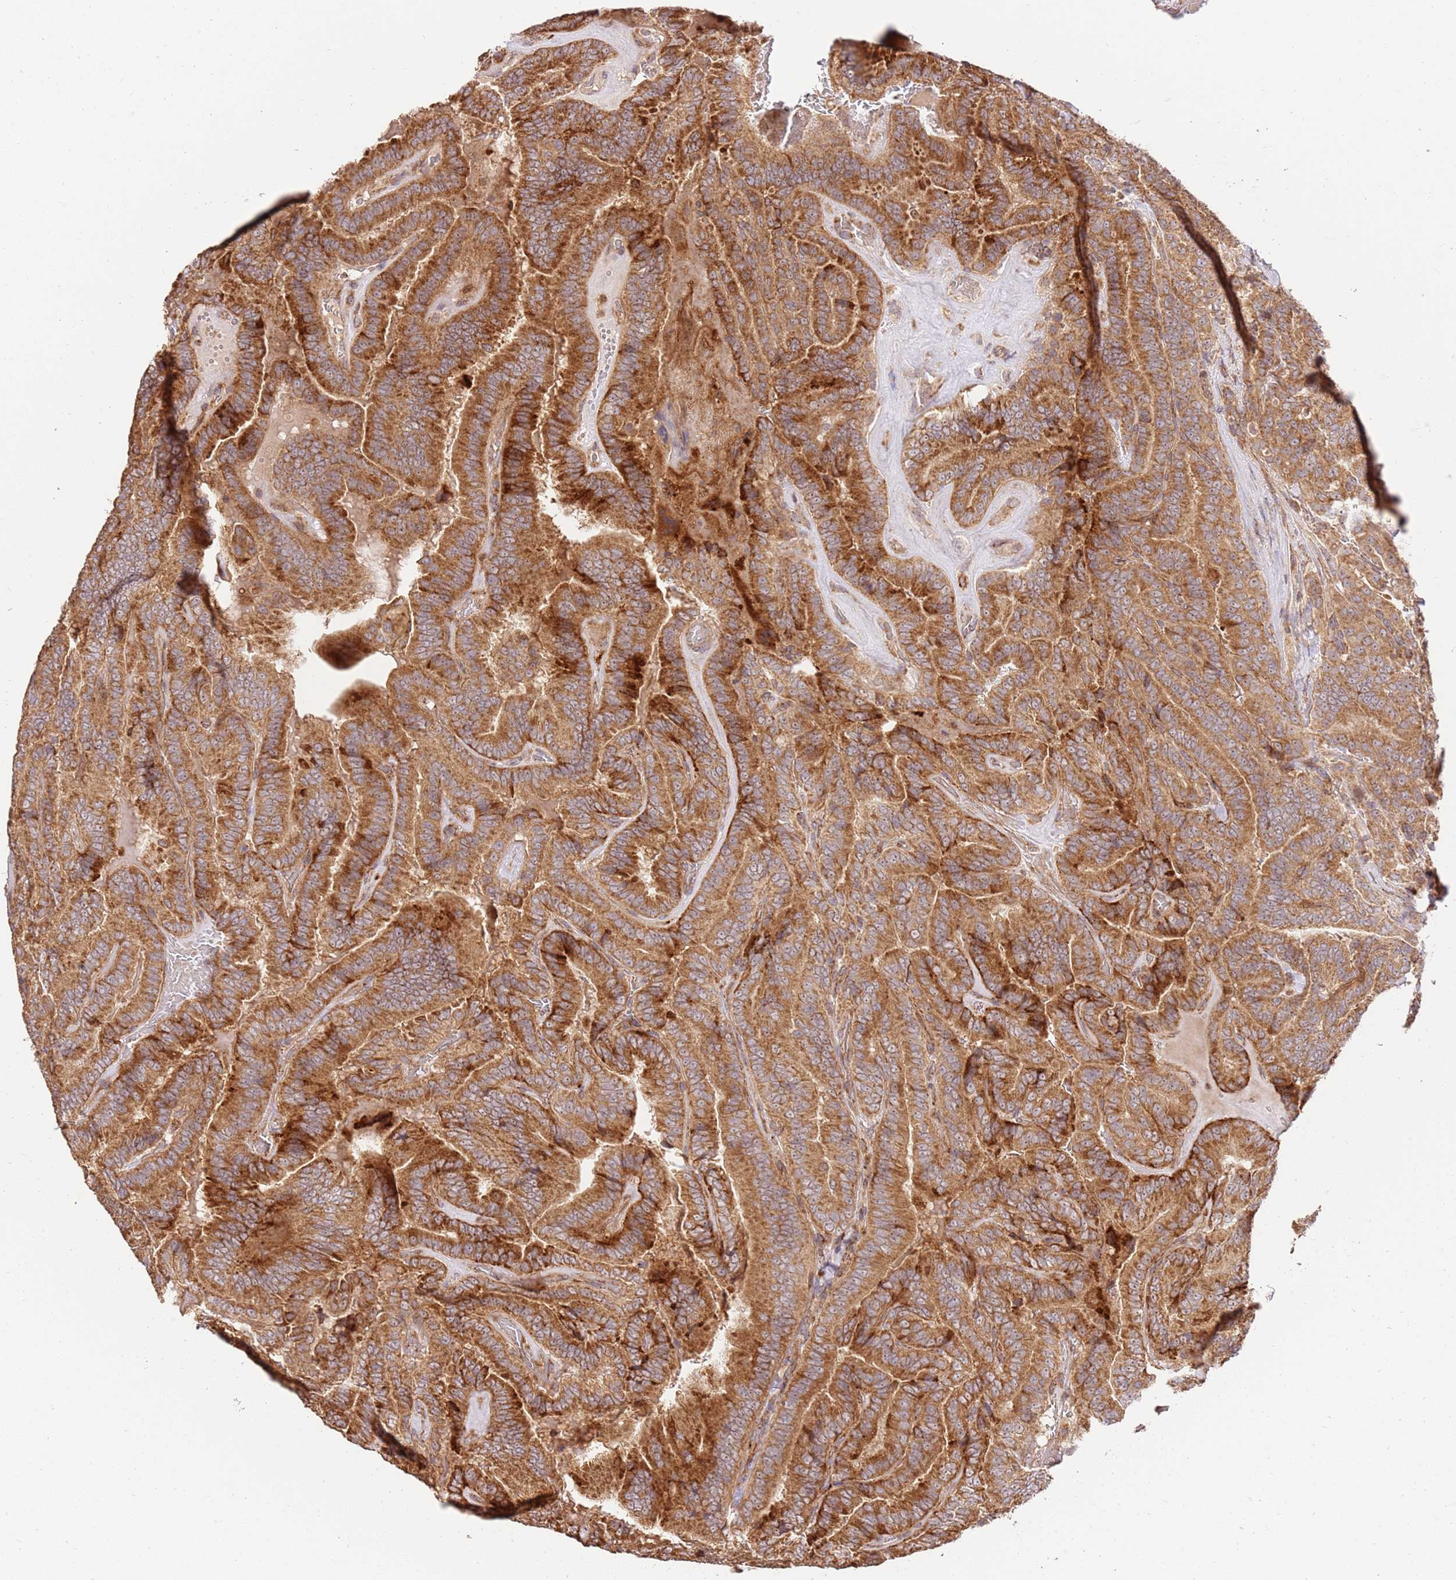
{"staining": {"intensity": "strong", "quantity": ">75%", "location": "cytoplasmic/membranous"}, "tissue": "thyroid cancer", "cell_type": "Tumor cells", "image_type": "cancer", "snomed": [{"axis": "morphology", "description": "Papillary adenocarcinoma, NOS"}, {"axis": "topography", "description": "Thyroid gland"}], "caption": "Immunohistochemical staining of thyroid papillary adenocarcinoma demonstrates high levels of strong cytoplasmic/membranous positivity in approximately >75% of tumor cells.", "gene": "SPATA2L", "patient": {"sex": "male", "age": 61}}